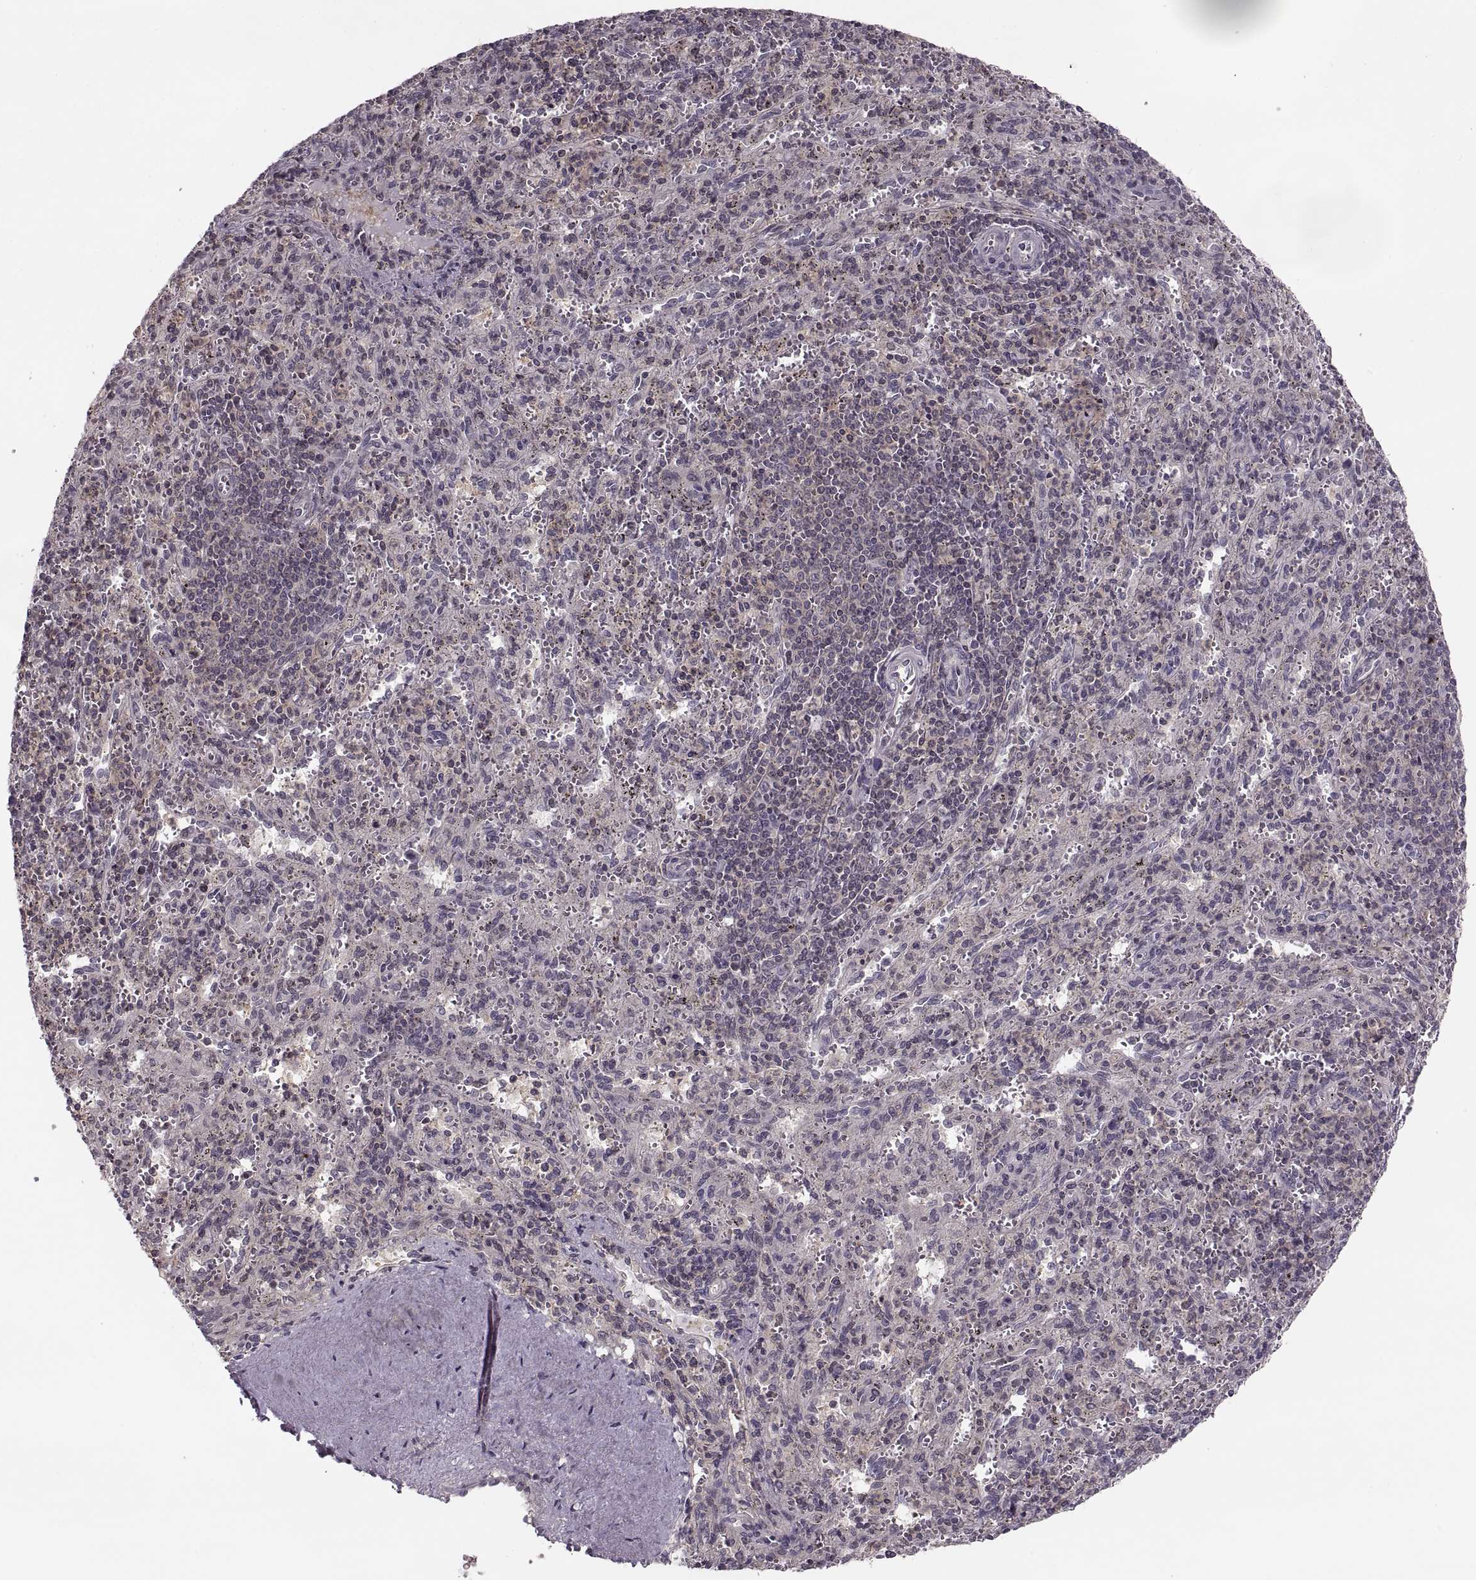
{"staining": {"intensity": "negative", "quantity": "none", "location": "none"}, "tissue": "spleen", "cell_type": "Cells in red pulp", "image_type": "normal", "snomed": [{"axis": "morphology", "description": "Normal tissue, NOS"}, {"axis": "topography", "description": "Spleen"}], "caption": "Human spleen stained for a protein using immunohistochemistry displays no positivity in cells in red pulp.", "gene": "LUZP2", "patient": {"sex": "male", "age": 57}}